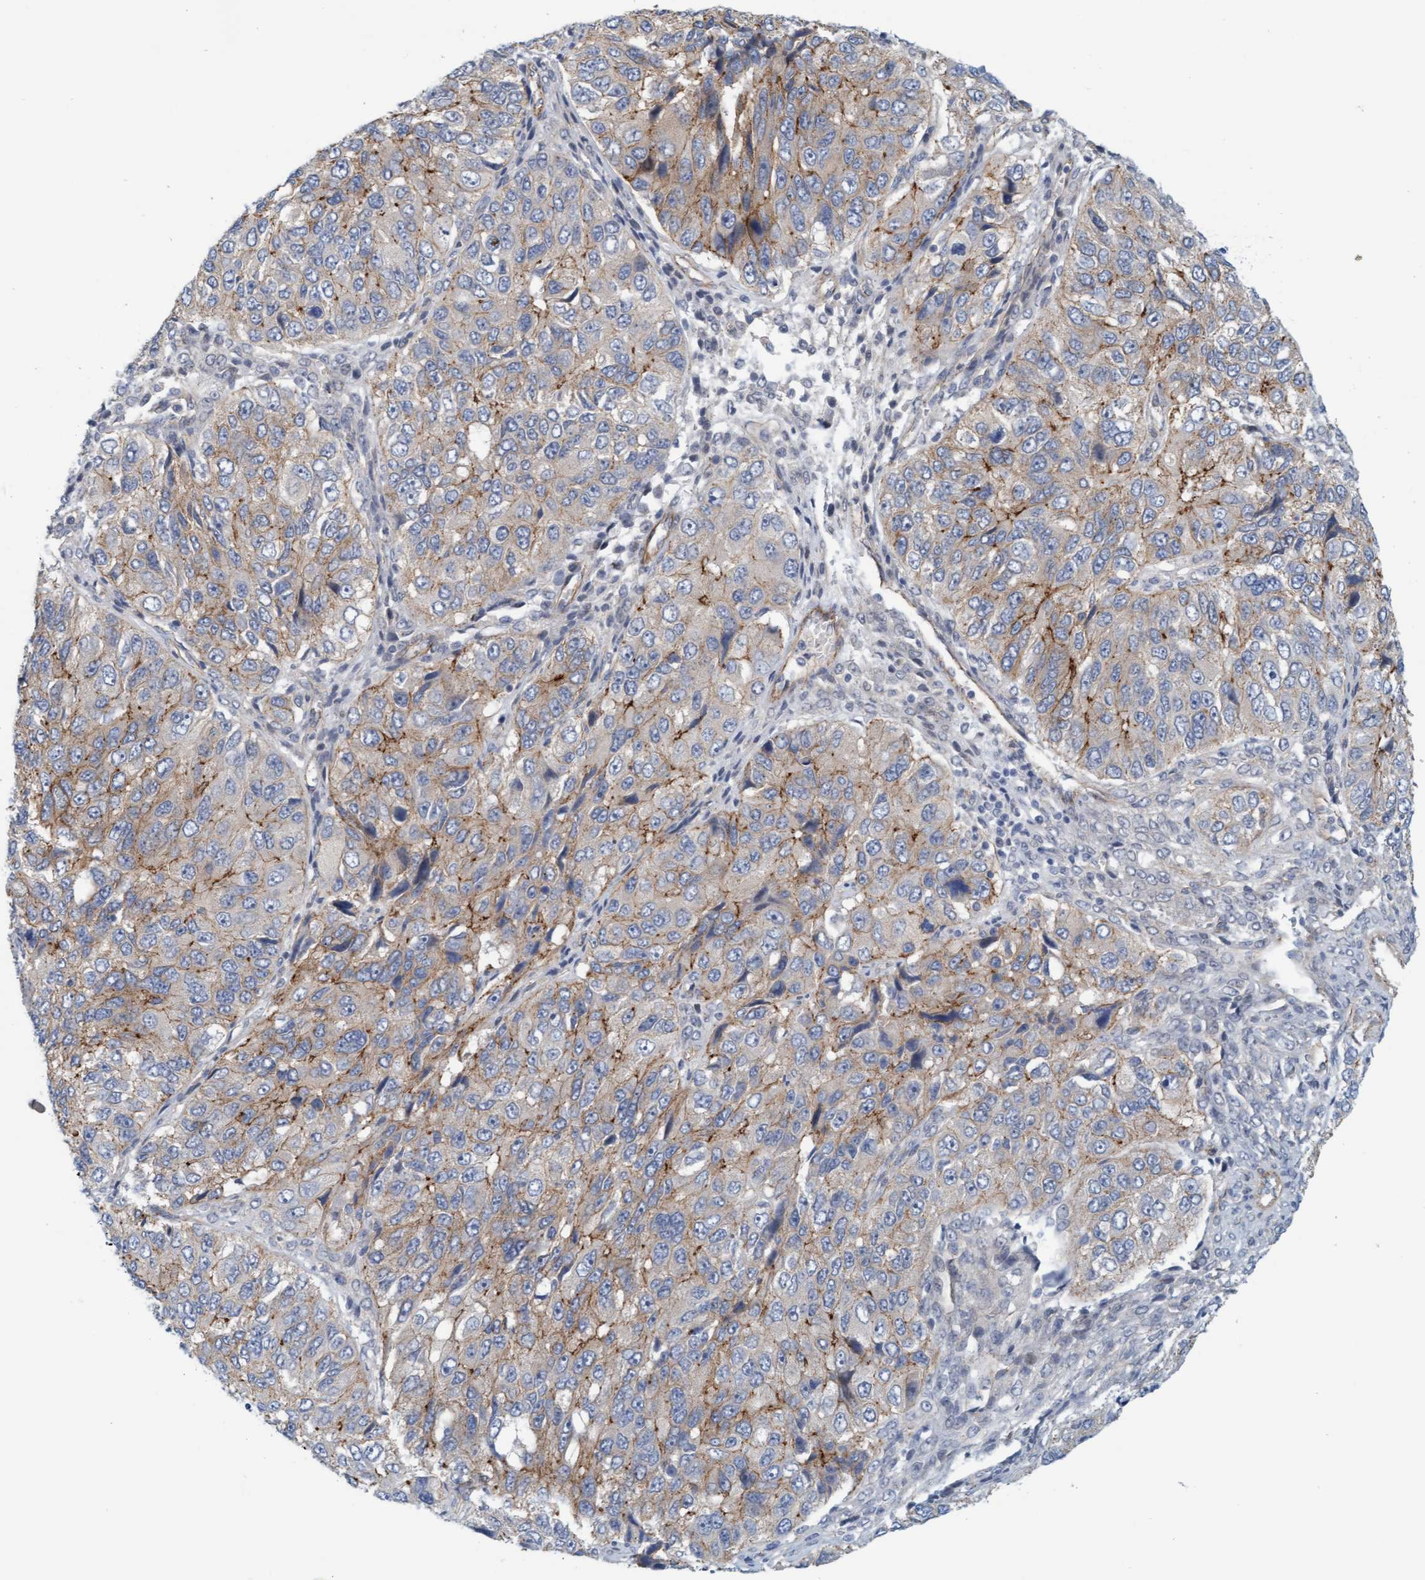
{"staining": {"intensity": "weak", "quantity": "<25%", "location": "cytoplasmic/membranous"}, "tissue": "ovarian cancer", "cell_type": "Tumor cells", "image_type": "cancer", "snomed": [{"axis": "morphology", "description": "Carcinoma, endometroid"}, {"axis": "topography", "description": "Ovary"}], "caption": "Tumor cells are negative for protein expression in human ovarian cancer (endometroid carcinoma).", "gene": "KRBA2", "patient": {"sex": "female", "age": 51}}